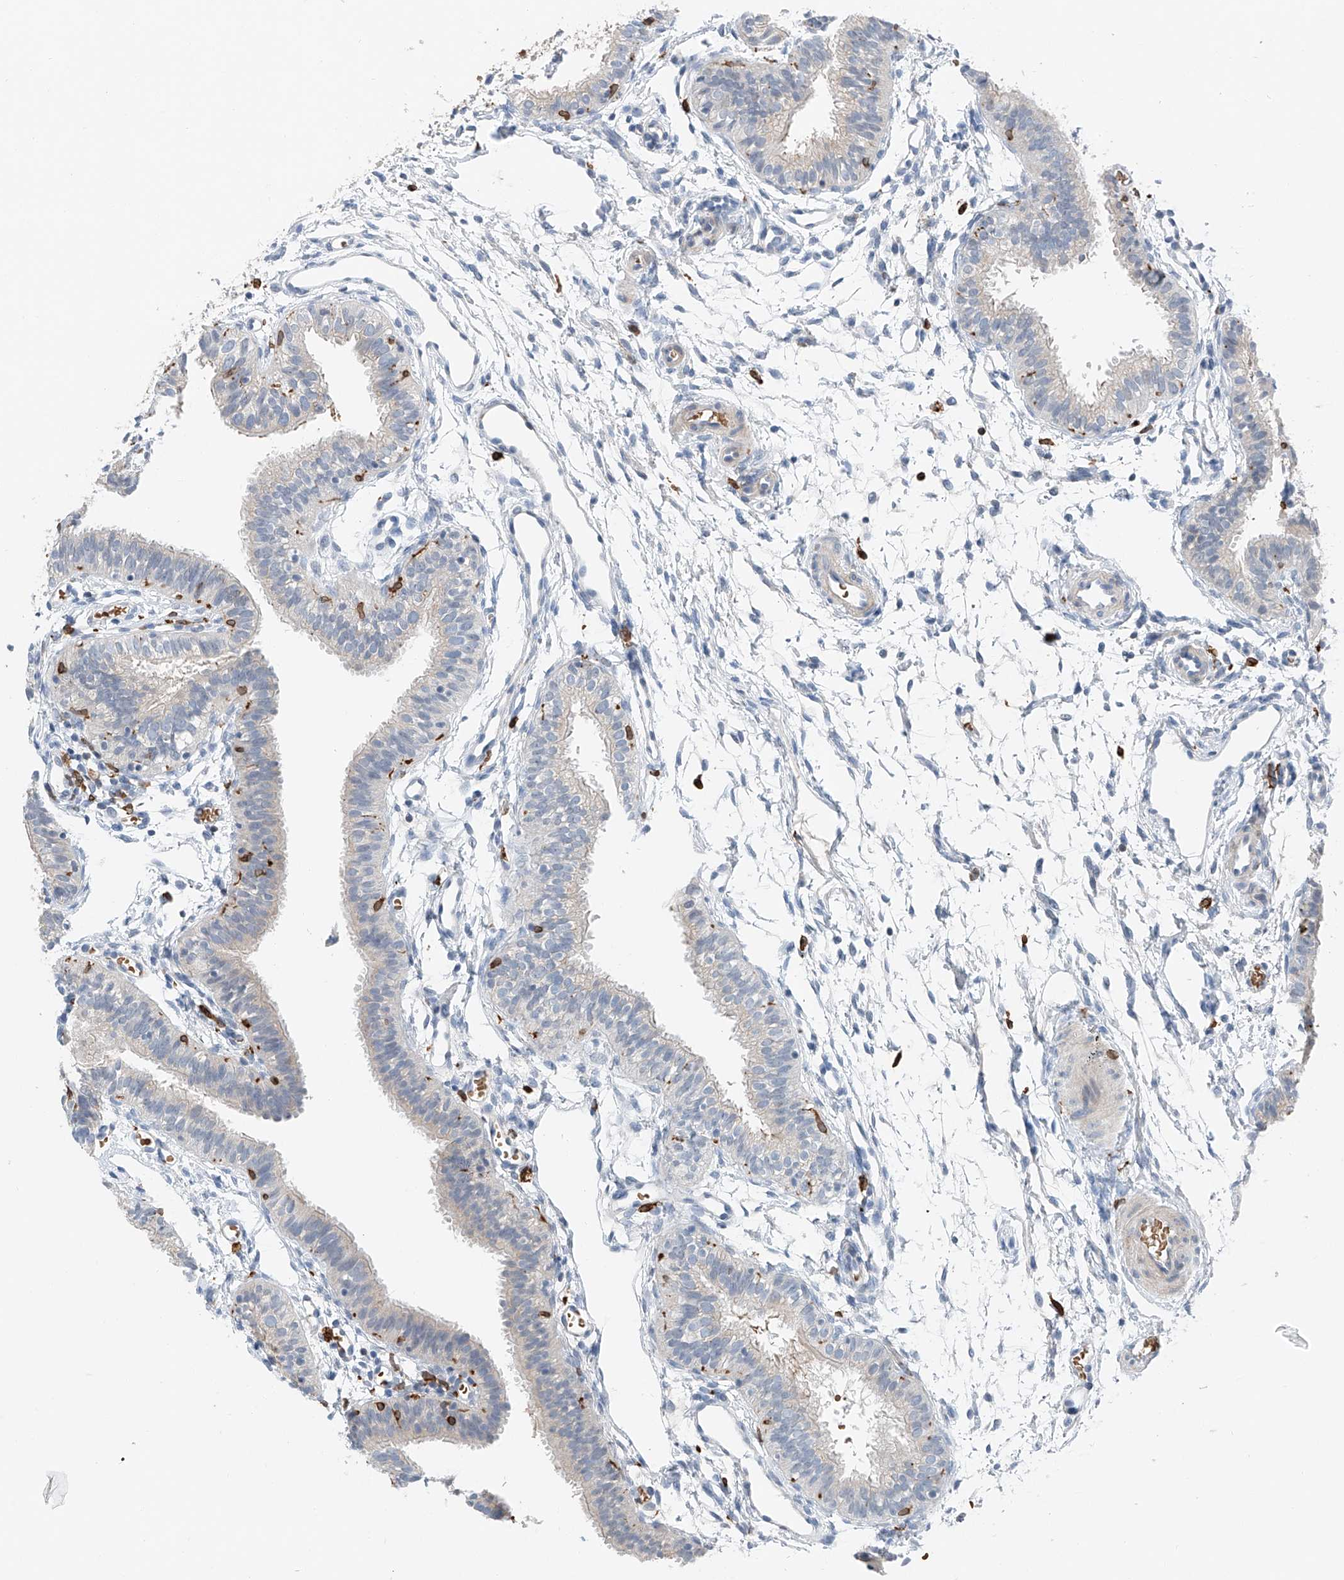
{"staining": {"intensity": "negative", "quantity": "none", "location": "none"}, "tissue": "fallopian tube", "cell_type": "Glandular cells", "image_type": "normal", "snomed": [{"axis": "morphology", "description": "Normal tissue, NOS"}, {"axis": "topography", "description": "Fallopian tube"}], "caption": "IHC of benign human fallopian tube exhibits no positivity in glandular cells. The staining is performed using DAB brown chromogen with nuclei counter-stained in using hematoxylin.", "gene": "TBXAS1", "patient": {"sex": "female", "age": 35}}